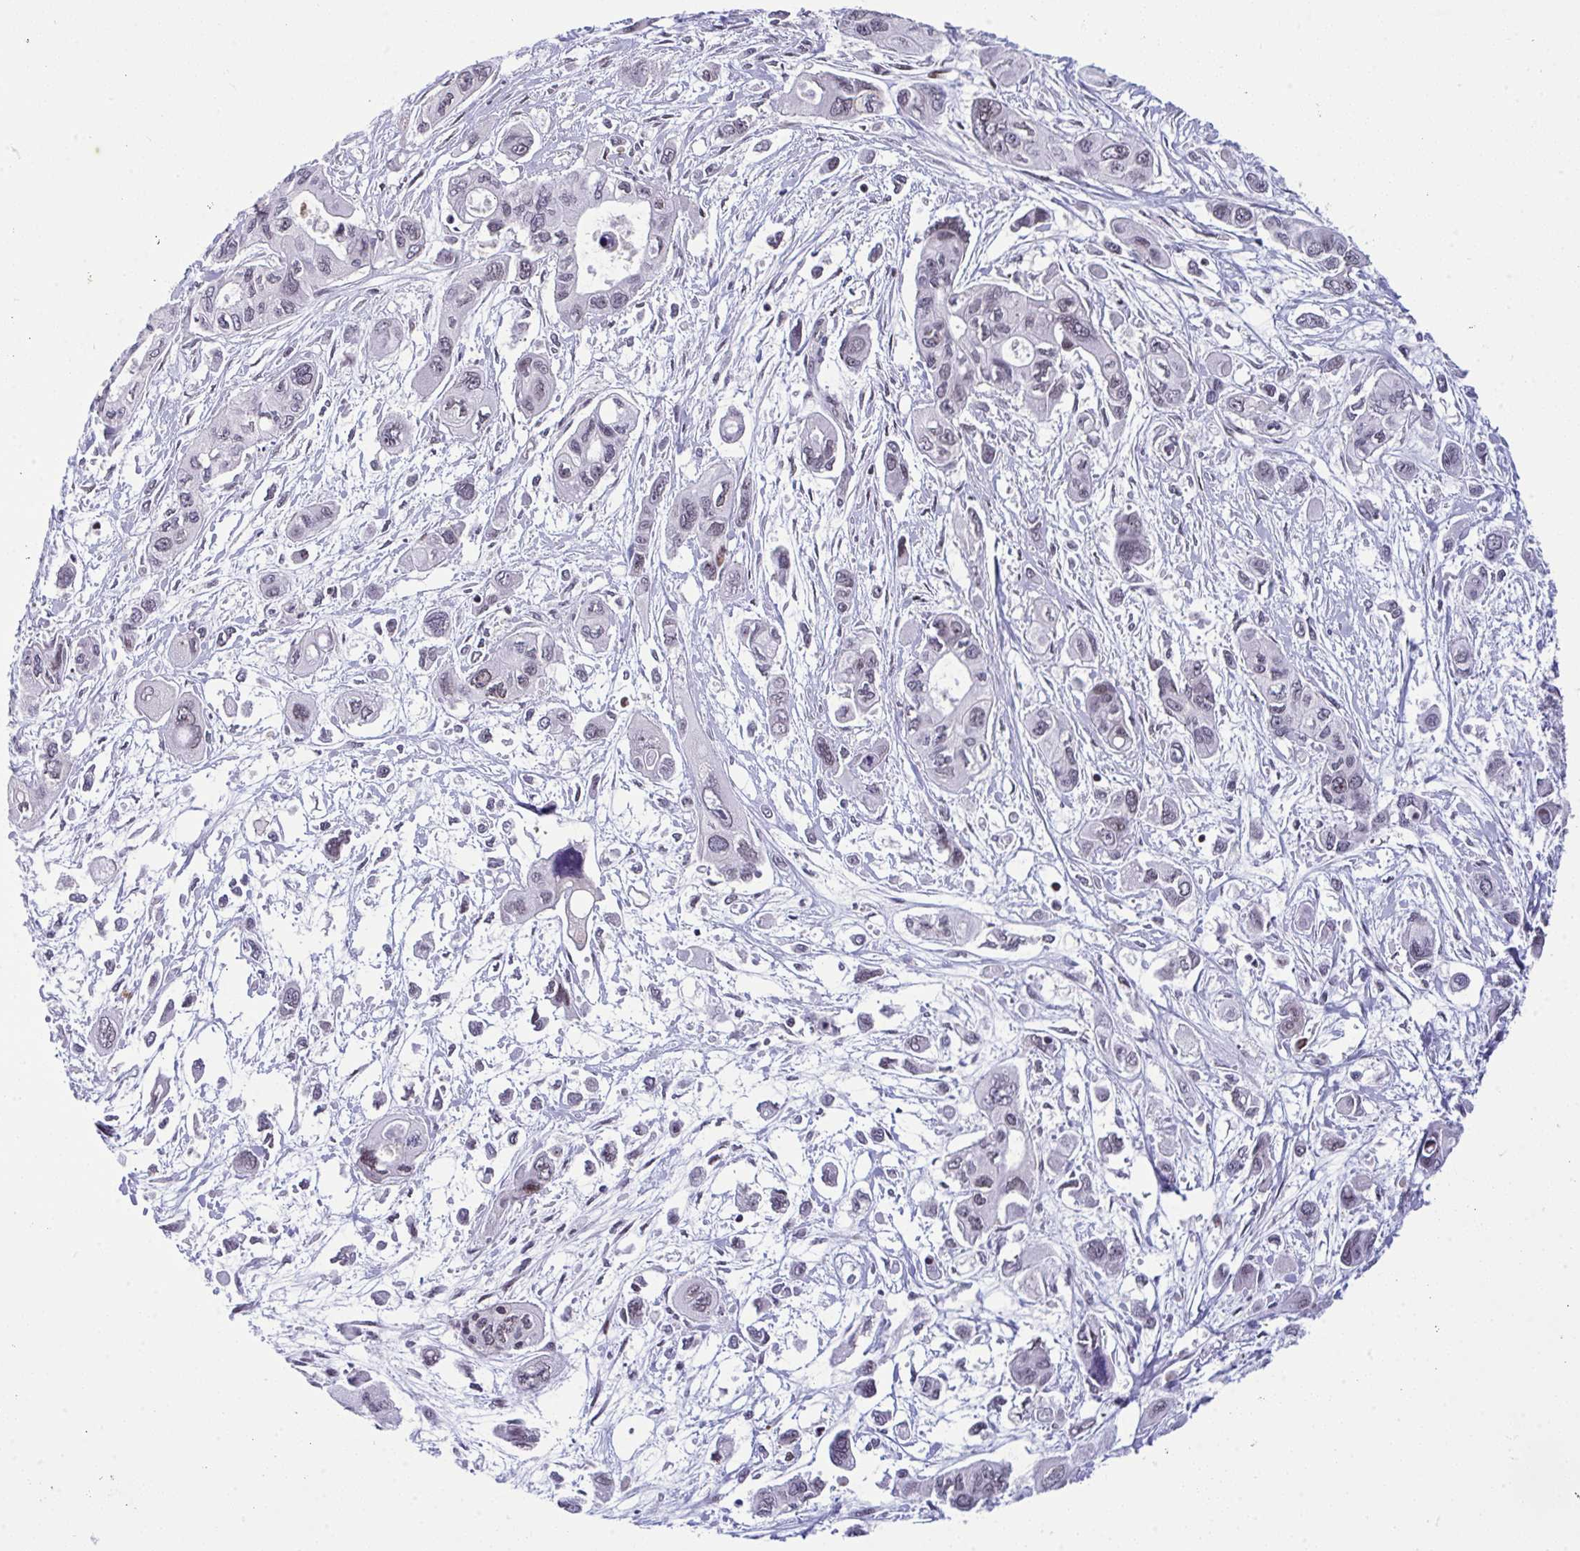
{"staining": {"intensity": "negative", "quantity": "none", "location": "none"}, "tissue": "pancreatic cancer", "cell_type": "Tumor cells", "image_type": "cancer", "snomed": [{"axis": "morphology", "description": "Adenocarcinoma, NOS"}, {"axis": "topography", "description": "Pancreas"}], "caption": "Histopathology image shows no significant protein expression in tumor cells of pancreatic cancer. (Immunohistochemistry (ihc), brightfield microscopy, high magnification).", "gene": "ZFHX3", "patient": {"sex": "female", "age": 47}}